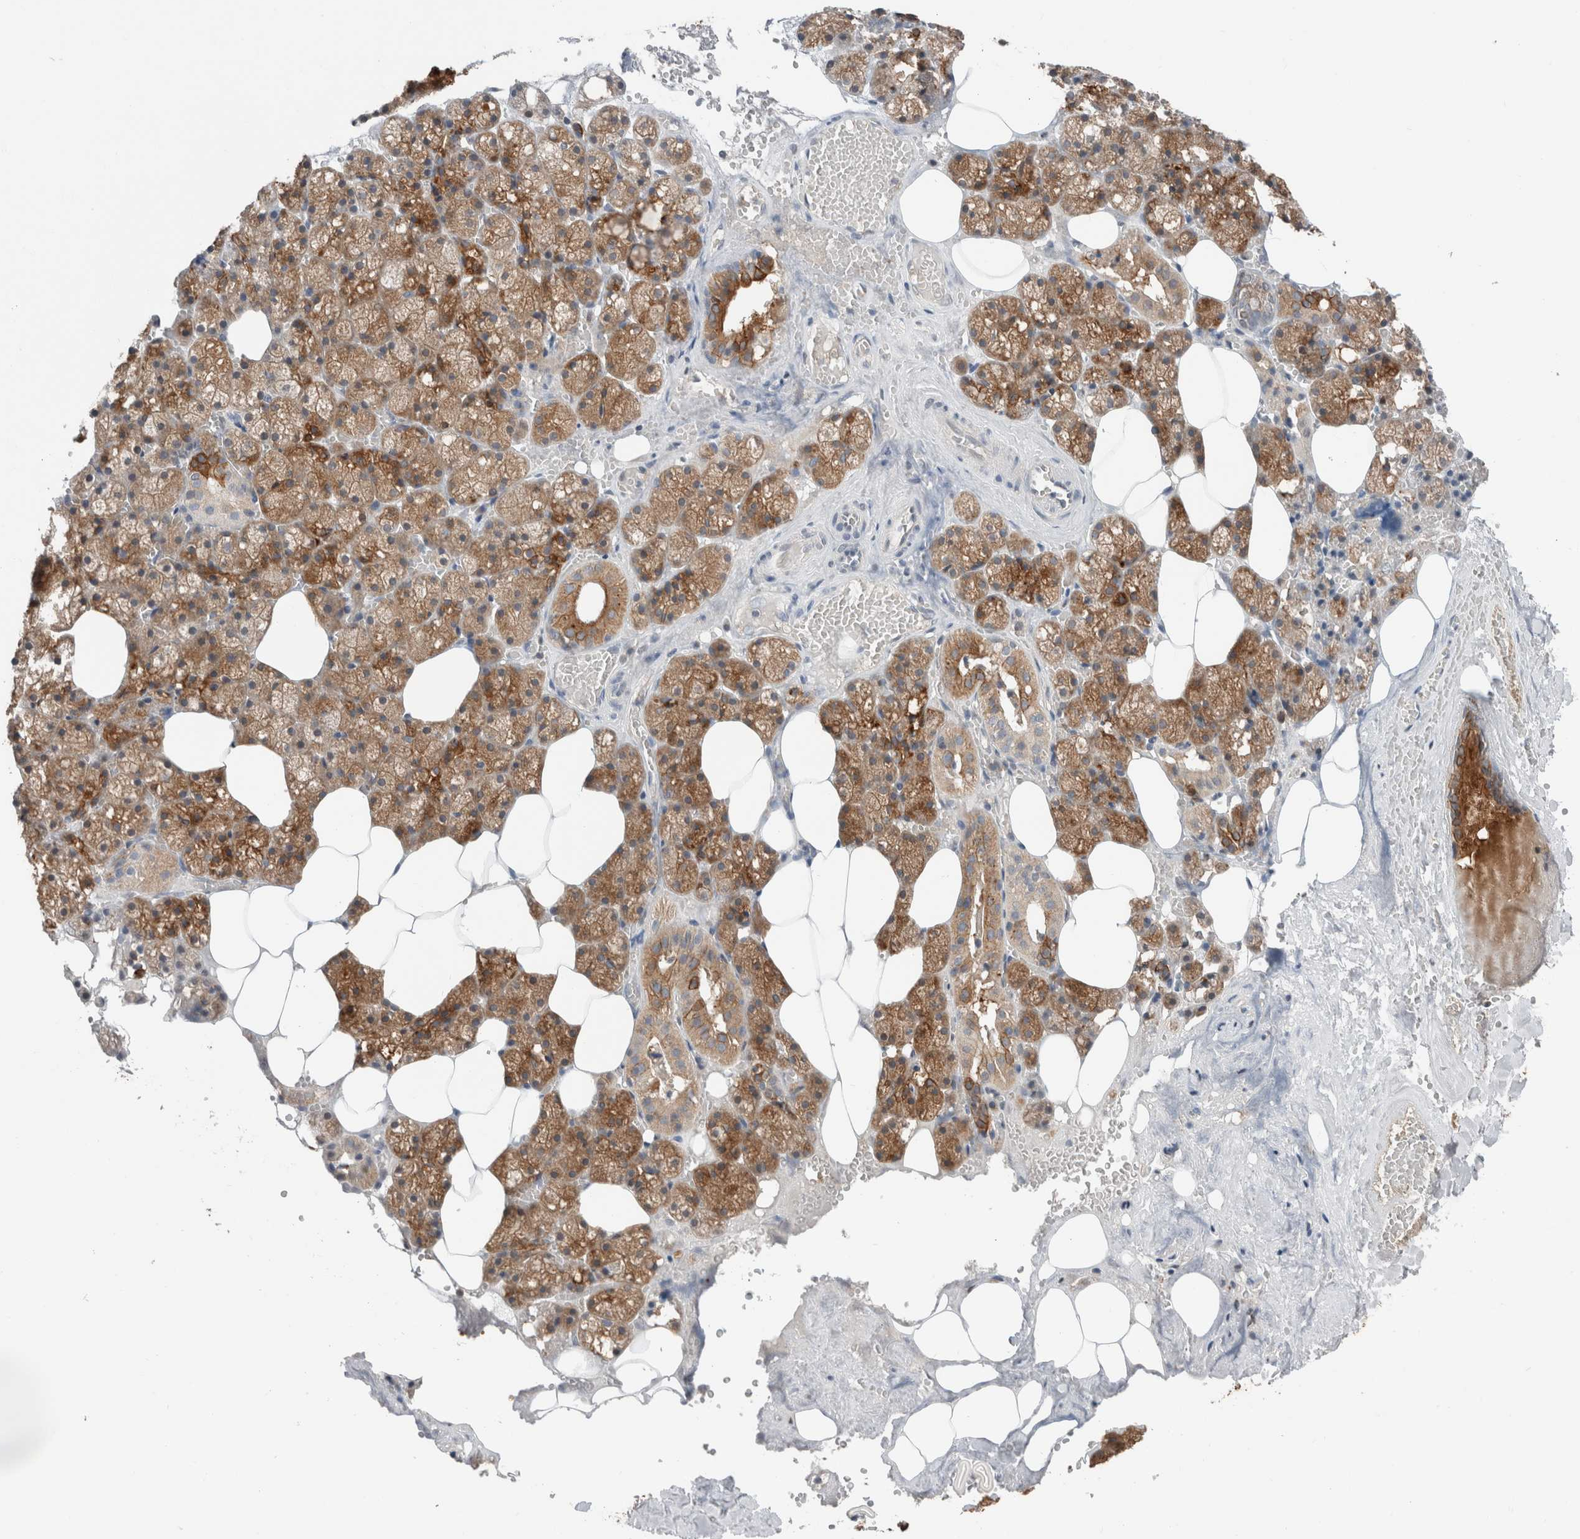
{"staining": {"intensity": "moderate", "quantity": ">75%", "location": "cytoplasmic/membranous"}, "tissue": "salivary gland", "cell_type": "Glandular cells", "image_type": "normal", "snomed": [{"axis": "morphology", "description": "Normal tissue, NOS"}, {"axis": "topography", "description": "Salivary gland"}], "caption": "Approximately >75% of glandular cells in unremarkable human salivary gland reveal moderate cytoplasmic/membranous protein staining as visualized by brown immunohistochemical staining.", "gene": "XPNPEP1", "patient": {"sex": "male", "age": 62}}